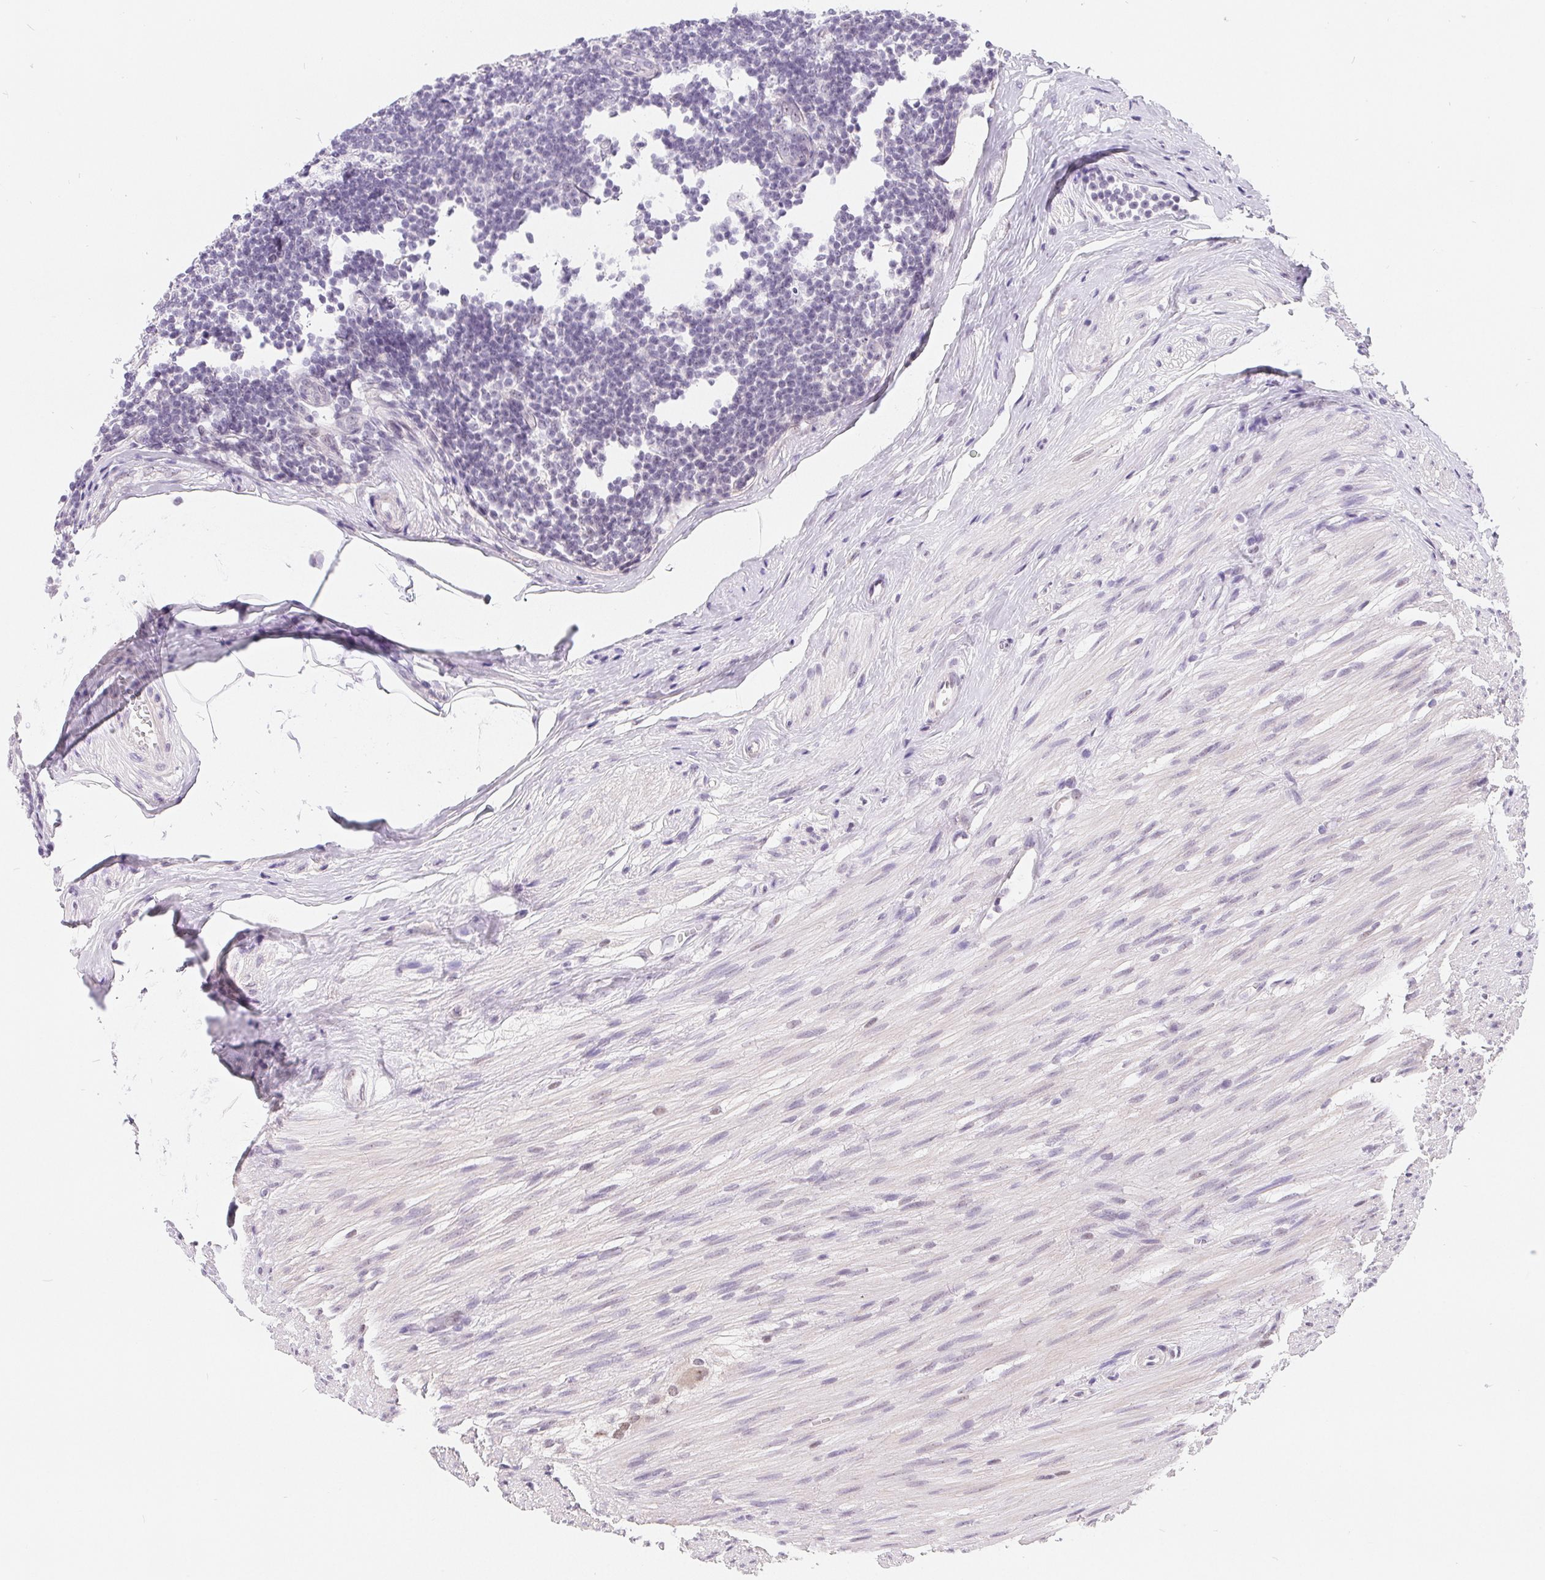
{"staining": {"intensity": "negative", "quantity": "none", "location": "none"}, "tissue": "appendix", "cell_type": "Glandular cells", "image_type": "normal", "snomed": [{"axis": "morphology", "description": "Normal tissue, NOS"}, {"axis": "topography", "description": "Appendix"}], "caption": "Immunohistochemistry of benign human appendix exhibits no positivity in glandular cells. (DAB IHC with hematoxylin counter stain).", "gene": "LCA5L", "patient": {"sex": "female", "age": 56}}